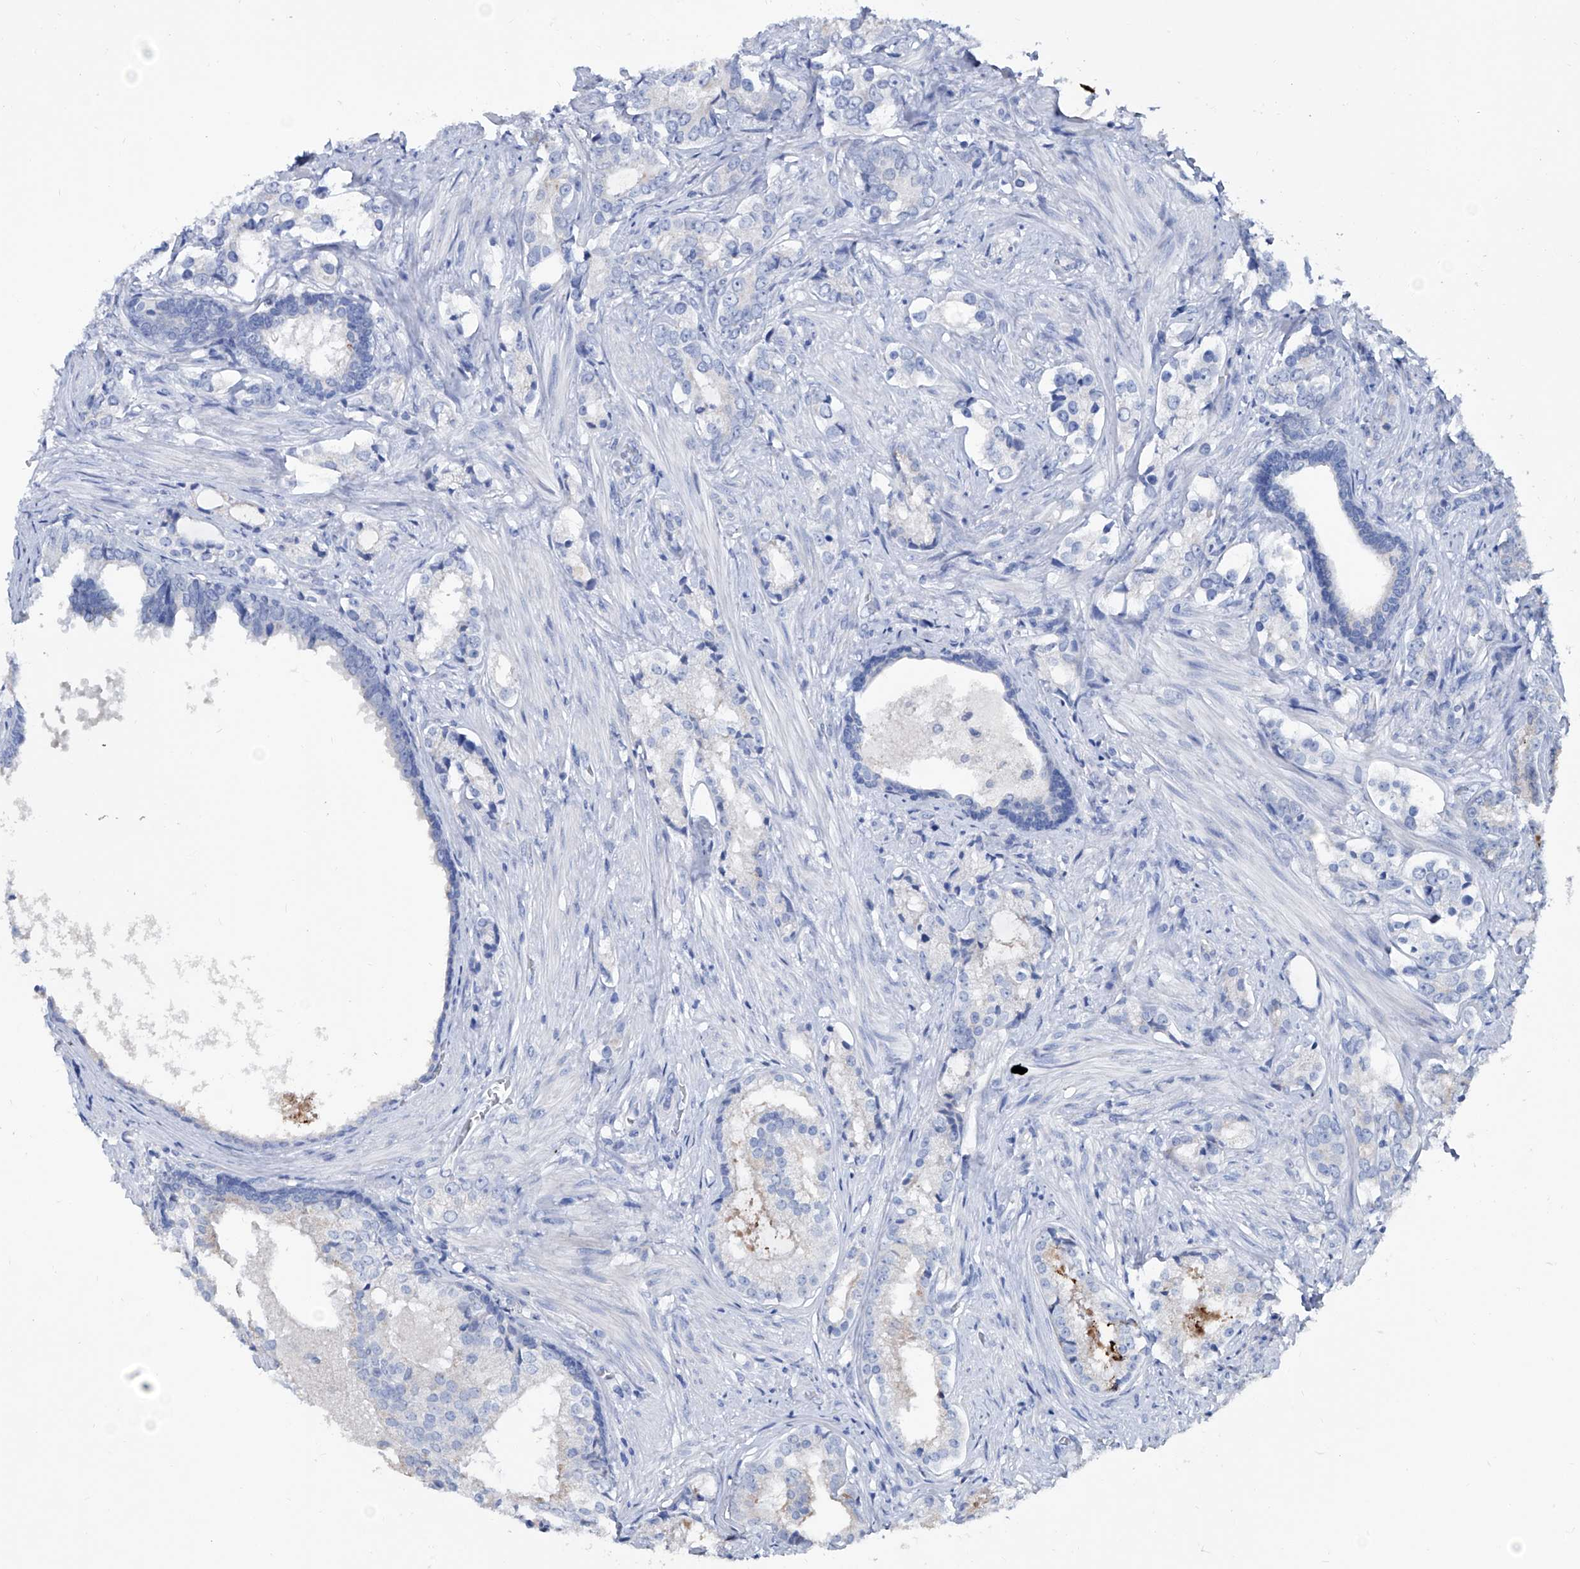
{"staining": {"intensity": "negative", "quantity": "none", "location": "none"}, "tissue": "prostate cancer", "cell_type": "Tumor cells", "image_type": "cancer", "snomed": [{"axis": "morphology", "description": "Adenocarcinoma, High grade"}, {"axis": "topography", "description": "Prostate"}], "caption": "Tumor cells are negative for protein expression in human adenocarcinoma (high-grade) (prostate). (DAB (3,3'-diaminobenzidine) IHC with hematoxylin counter stain).", "gene": "KLHL17", "patient": {"sex": "male", "age": 58}}